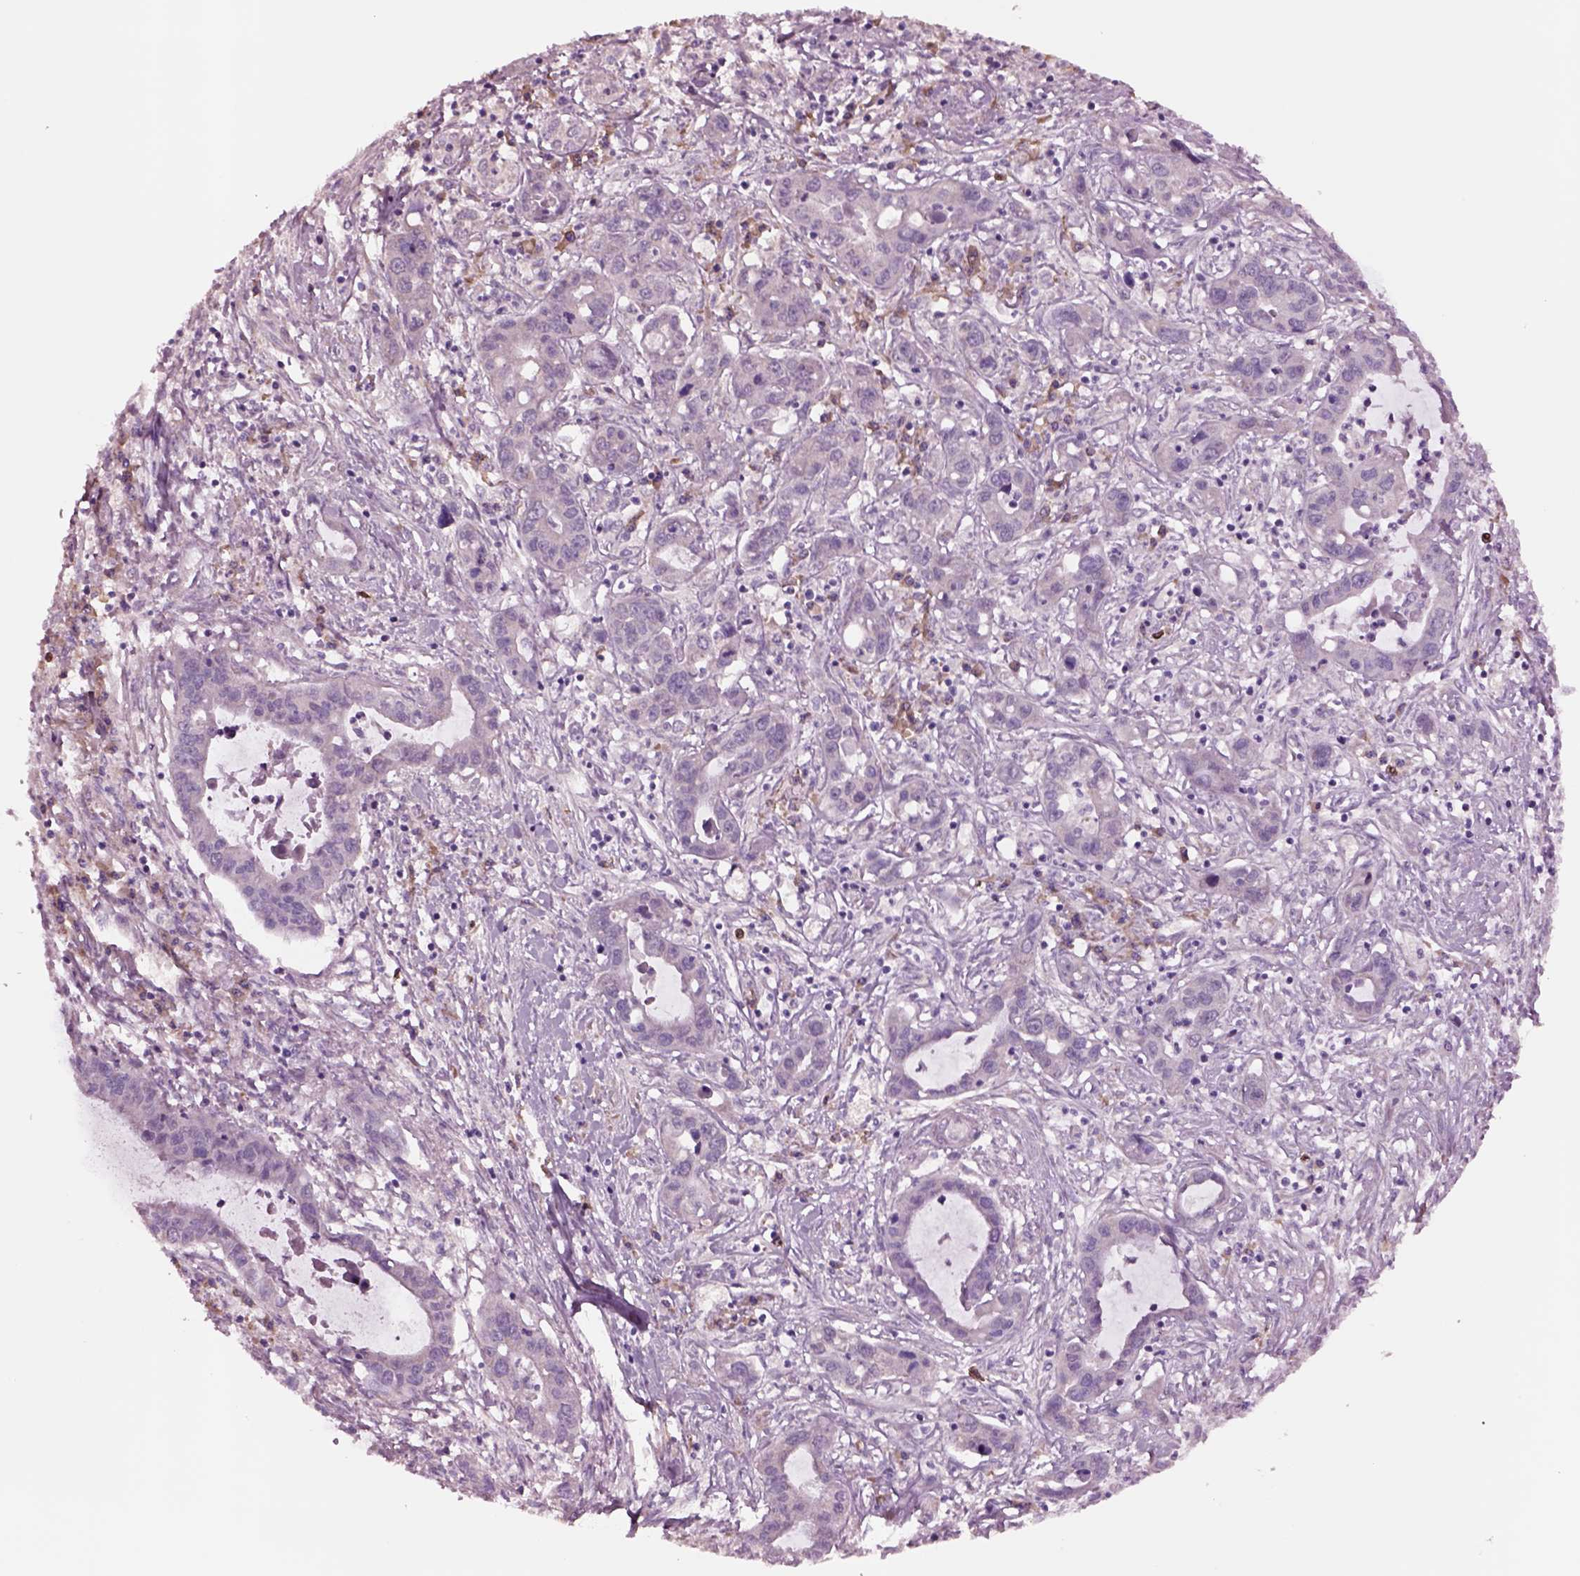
{"staining": {"intensity": "negative", "quantity": "none", "location": "none"}, "tissue": "liver cancer", "cell_type": "Tumor cells", "image_type": "cancer", "snomed": [{"axis": "morphology", "description": "Cholangiocarcinoma"}, {"axis": "topography", "description": "Liver"}], "caption": "This is an IHC histopathology image of liver cancer. There is no positivity in tumor cells.", "gene": "HTR1B", "patient": {"sex": "male", "age": 58}}